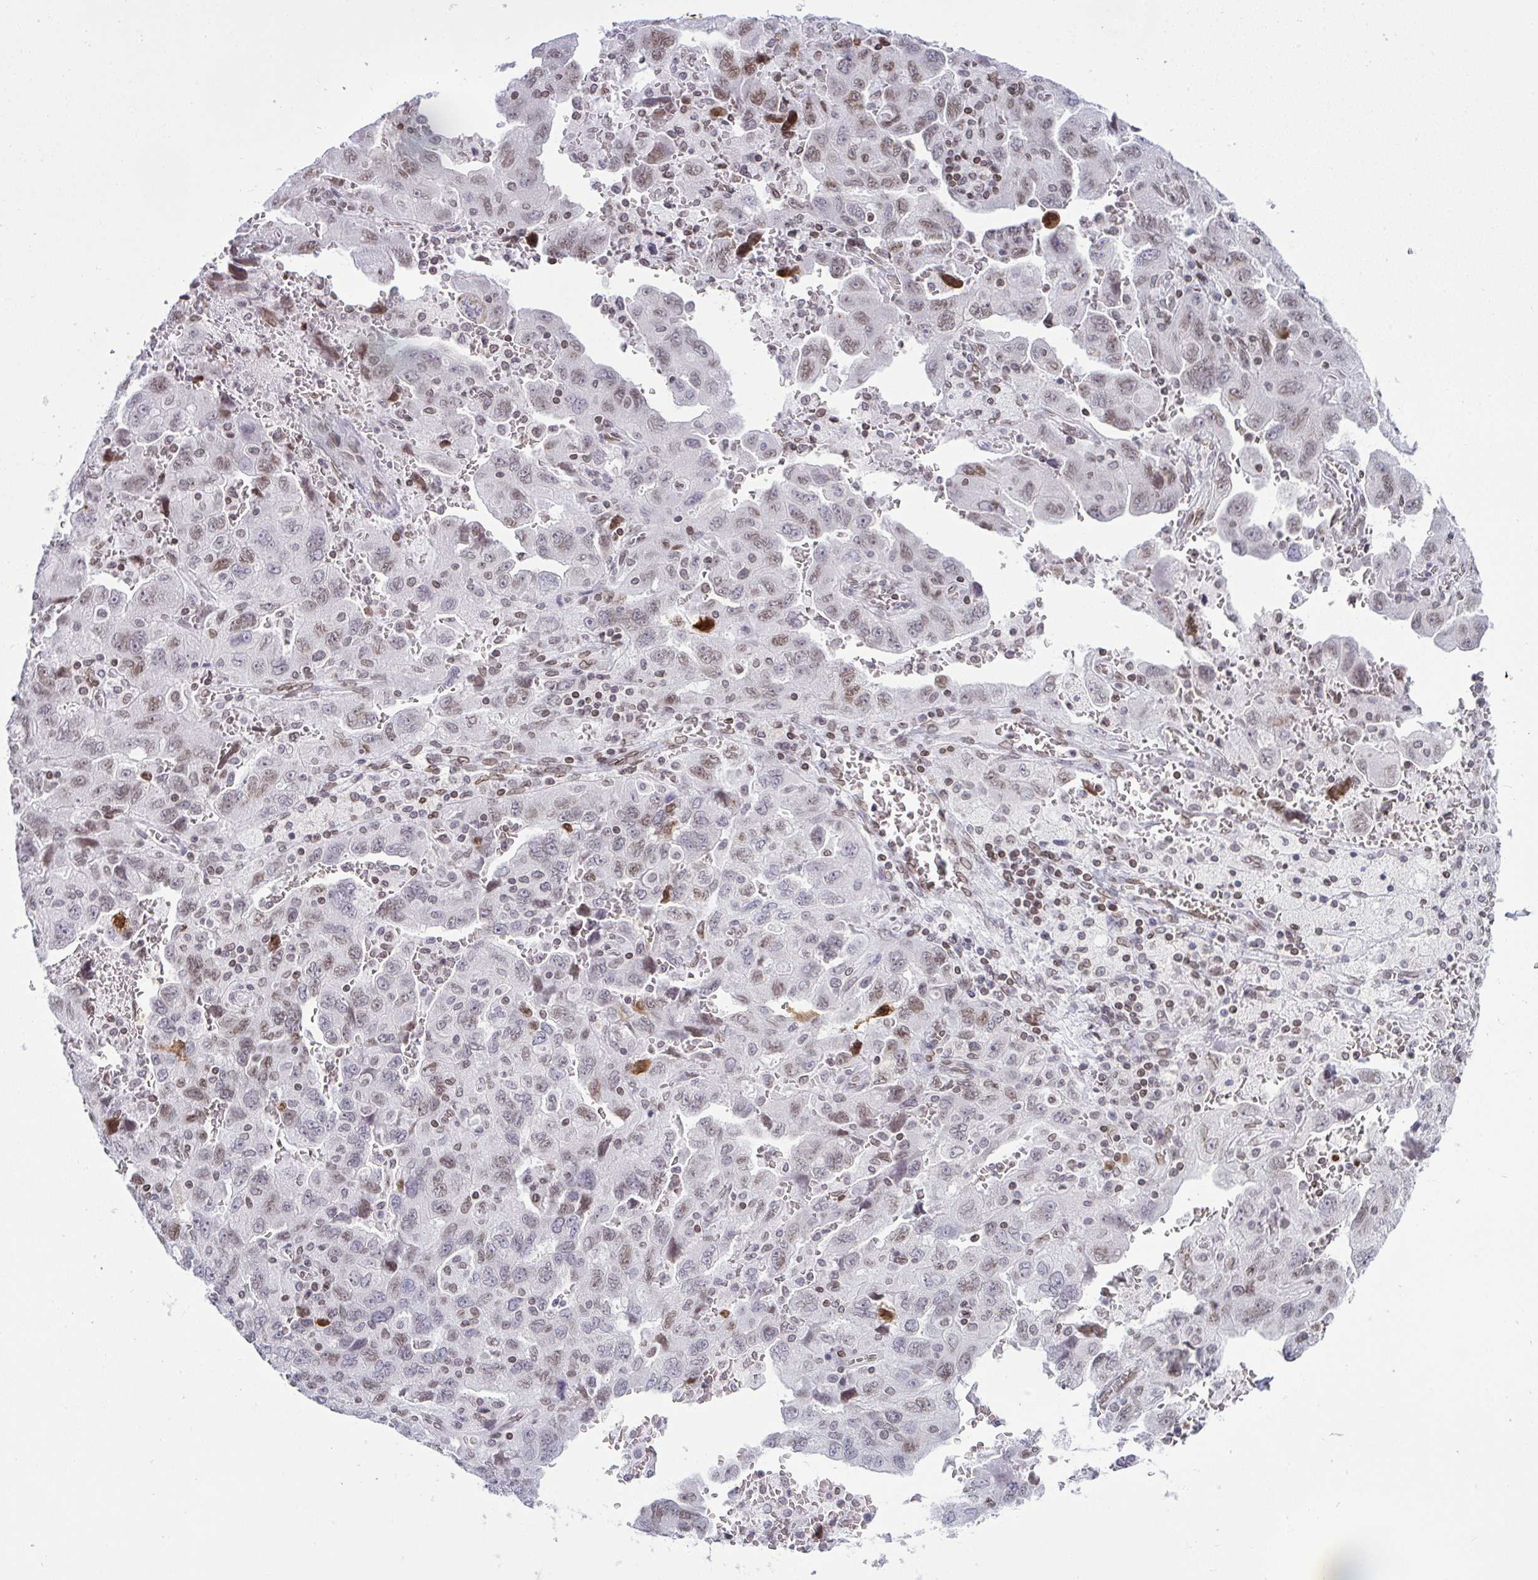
{"staining": {"intensity": "weak", "quantity": "25%-75%", "location": "nuclear"}, "tissue": "ovarian cancer", "cell_type": "Tumor cells", "image_type": "cancer", "snomed": [{"axis": "morphology", "description": "Carcinoma, NOS"}, {"axis": "morphology", "description": "Cystadenocarcinoma, serous, NOS"}, {"axis": "topography", "description": "Ovary"}], "caption": "Ovarian carcinoma stained with a protein marker demonstrates weak staining in tumor cells.", "gene": "LMNB2", "patient": {"sex": "female", "age": 69}}